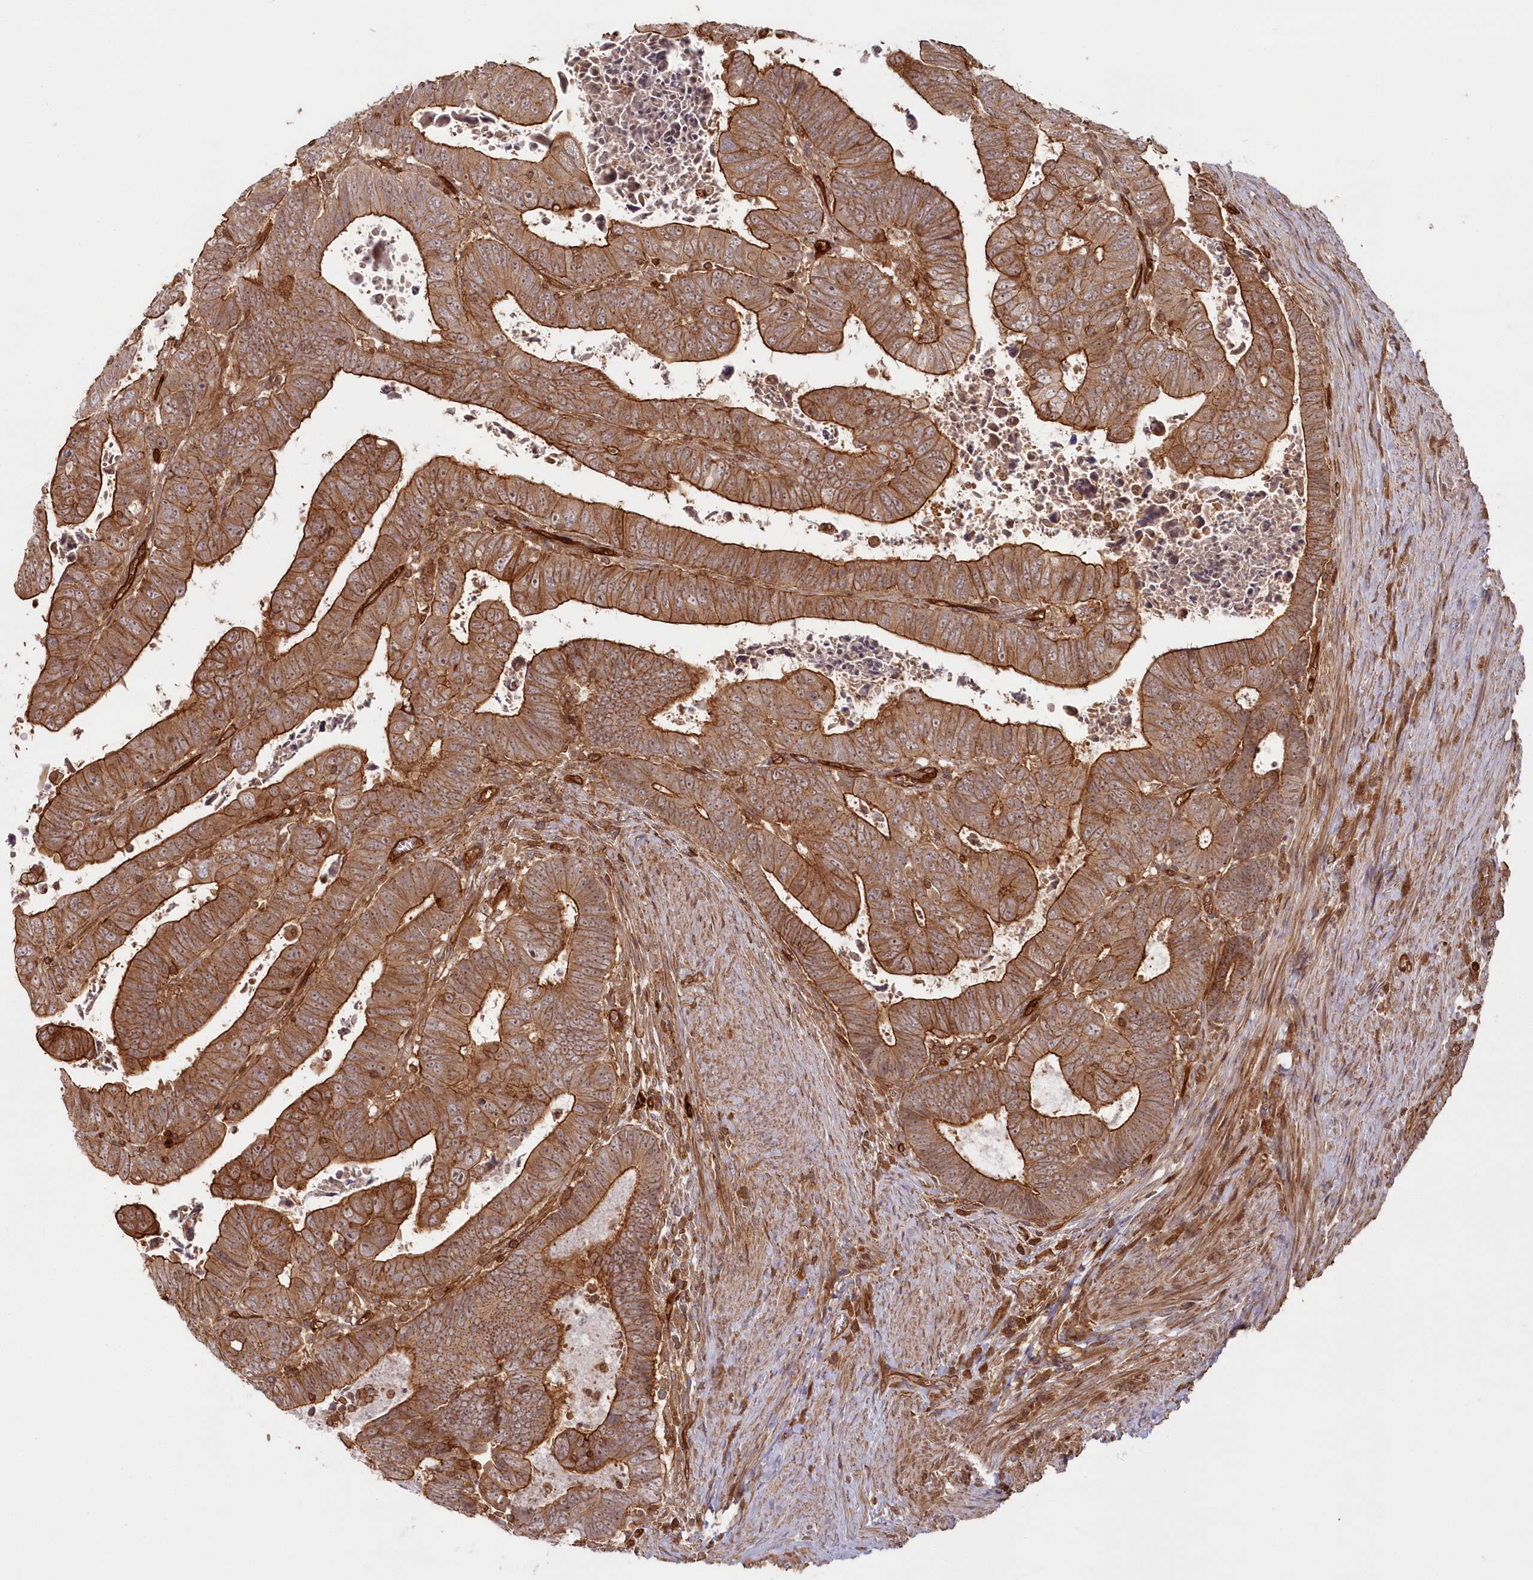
{"staining": {"intensity": "strong", "quantity": ">75%", "location": "cytoplasmic/membranous"}, "tissue": "colorectal cancer", "cell_type": "Tumor cells", "image_type": "cancer", "snomed": [{"axis": "morphology", "description": "Normal tissue, NOS"}, {"axis": "morphology", "description": "Adenocarcinoma, NOS"}, {"axis": "topography", "description": "Rectum"}], "caption": "Adenocarcinoma (colorectal) tissue reveals strong cytoplasmic/membranous positivity in about >75% of tumor cells, visualized by immunohistochemistry.", "gene": "RGCC", "patient": {"sex": "female", "age": 65}}